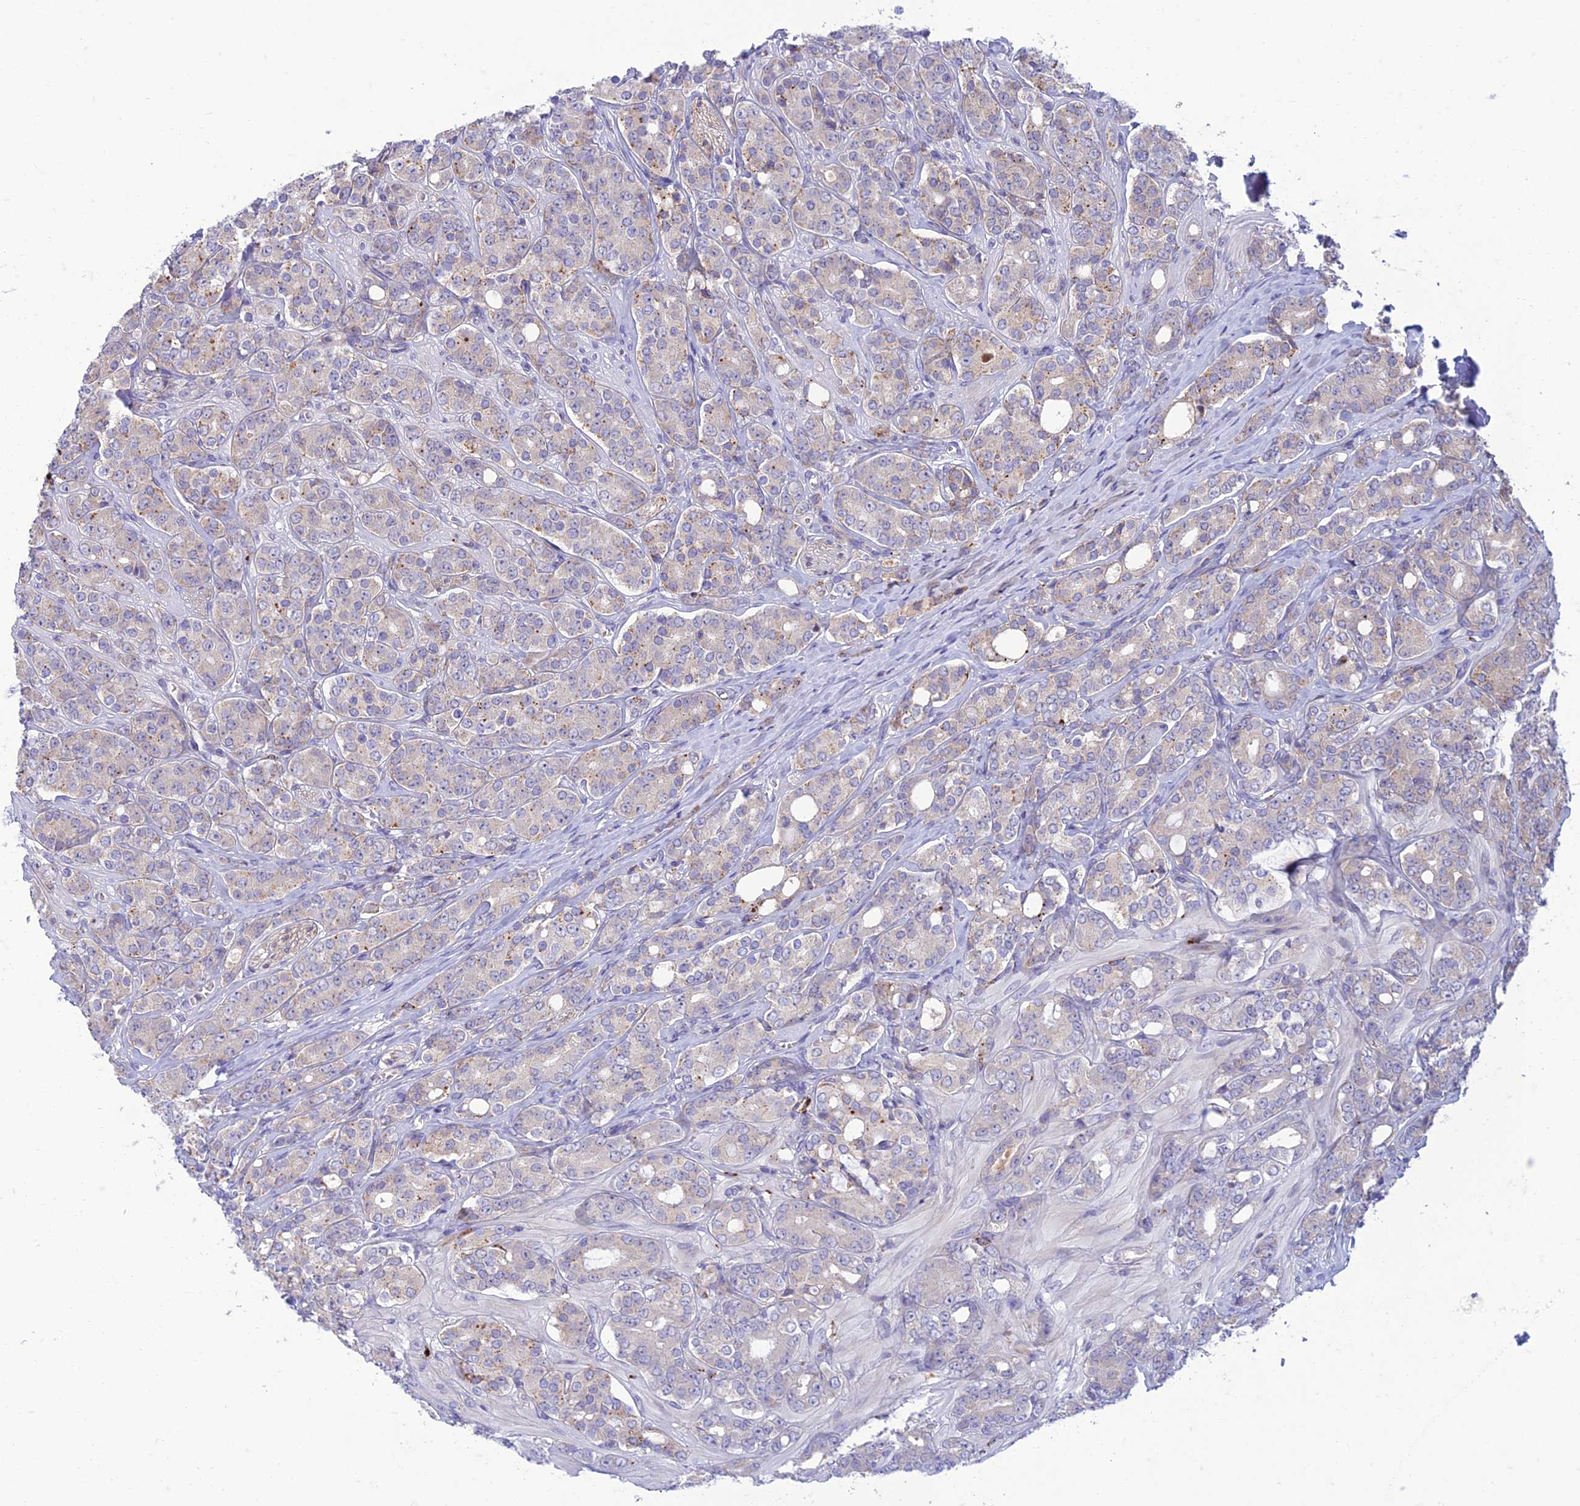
{"staining": {"intensity": "weak", "quantity": "25%-75%", "location": "cytoplasmic/membranous"}, "tissue": "prostate cancer", "cell_type": "Tumor cells", "image_type": "cancer", "snomed": [{"axis": "morphology", "description": "Adenocarcinoma, High grade"}, {"axis": "topography", "description": "Prostate"}], "caption": "Immunohistochemical staining of prostate cancer demonstrates low levels of weak cytoplasmic/membranous protein expression in approximately 25%-75% of tumor cells.", "gene": "IRAK3", "patient": {"sex": "male", "age": 62}}